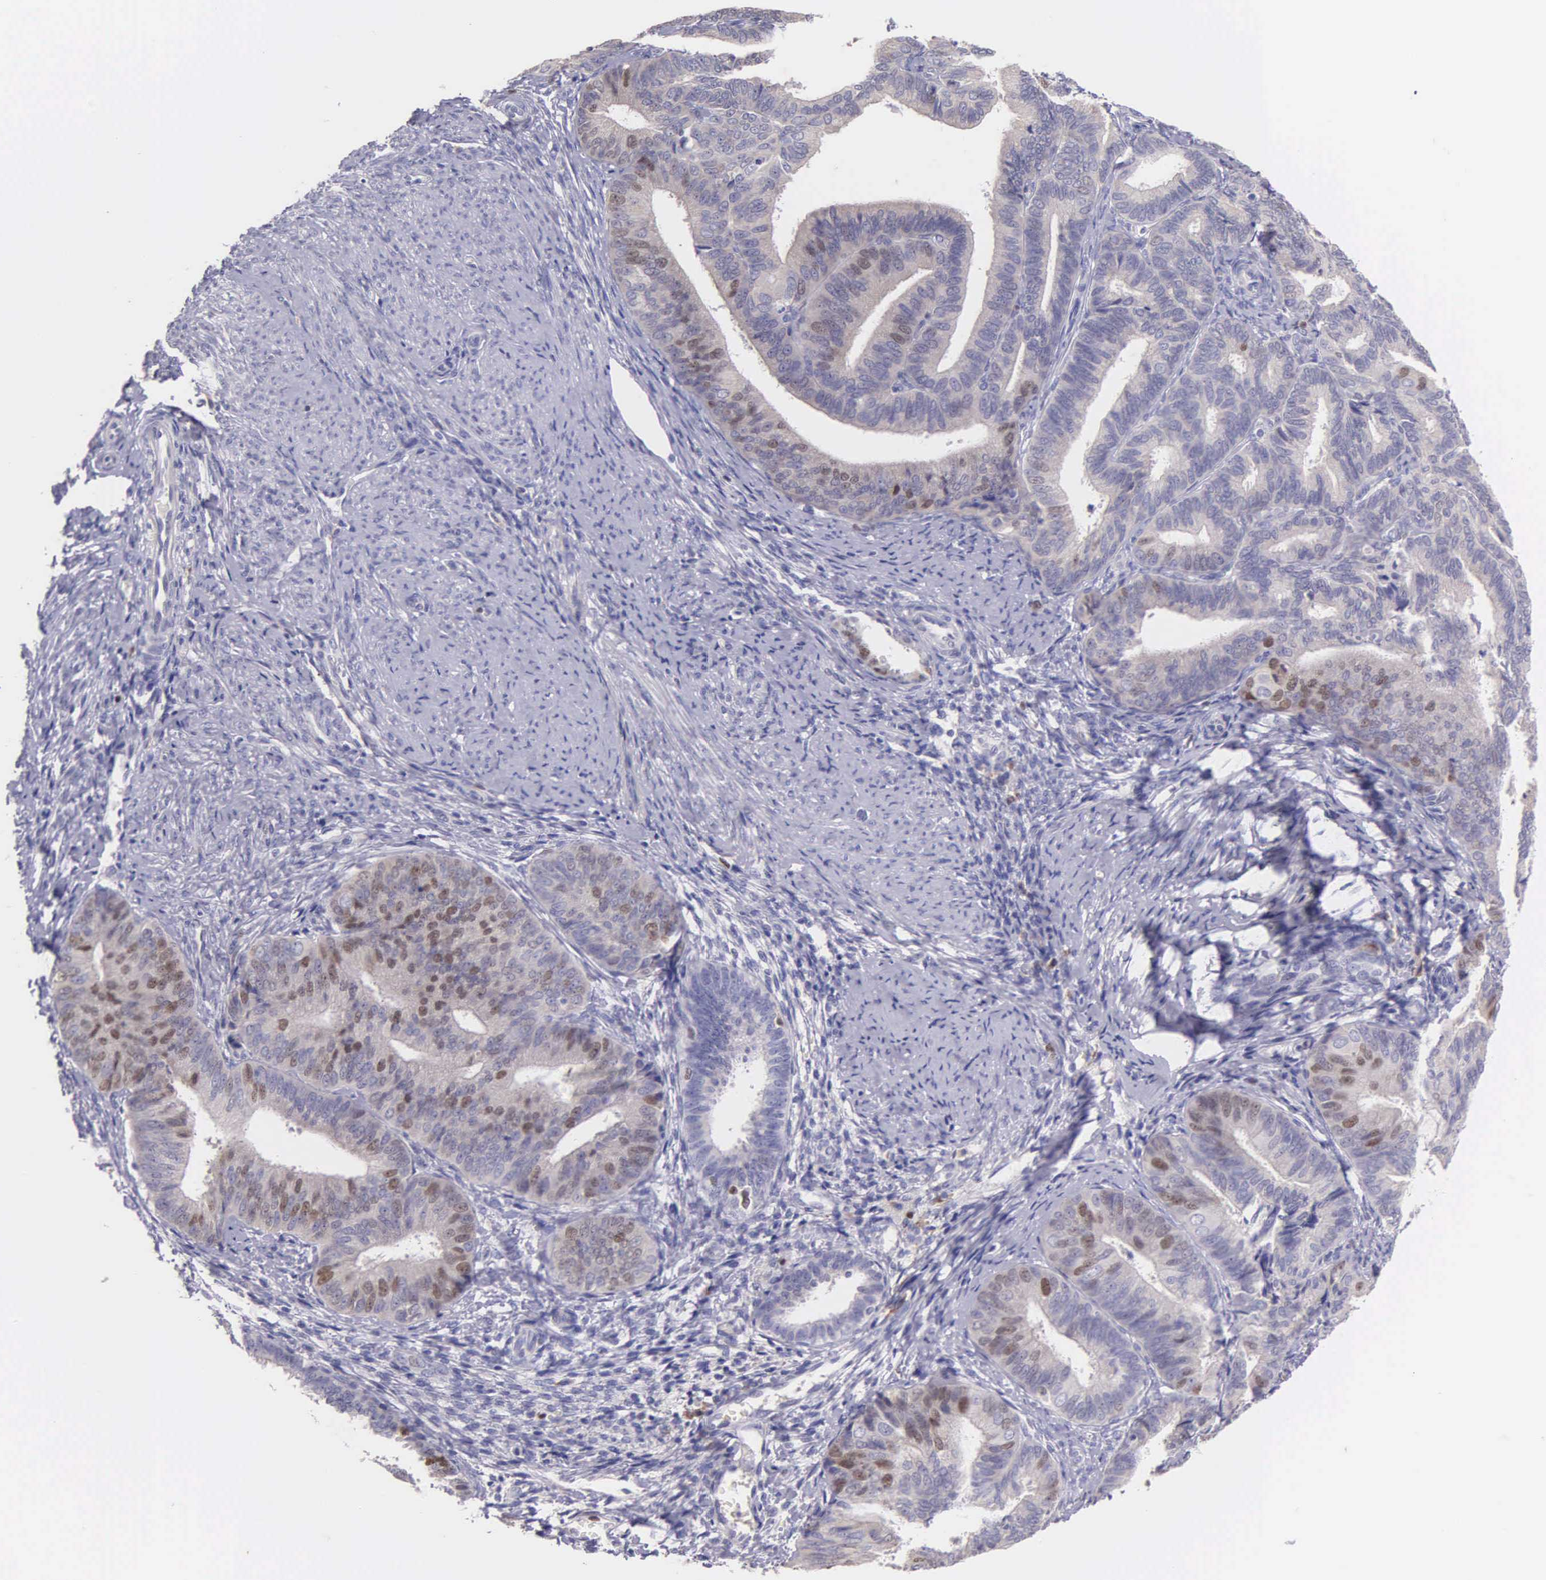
{"staining": {"intensity": "moderate", "quantity": "<25%", "location": "nuclear"}, "tissue": "endometrial cancer", "cell_type": "Tumor cells", "image_type": "cancer", "snomed": [{"axis": "morphology", "description": "Adenocarcinoma, NOS"}, {"axis": "topography", "description": "Endometrium"}], "caption": "This photomicrograph reveals immunohistochemistry staining of human endometrial cancer (adenocarcinoma), with low moderate nuclear expression in about <25% of tumor cells.", "gene": "MCM5", "patient": {"sex": "female", "age": 63}}